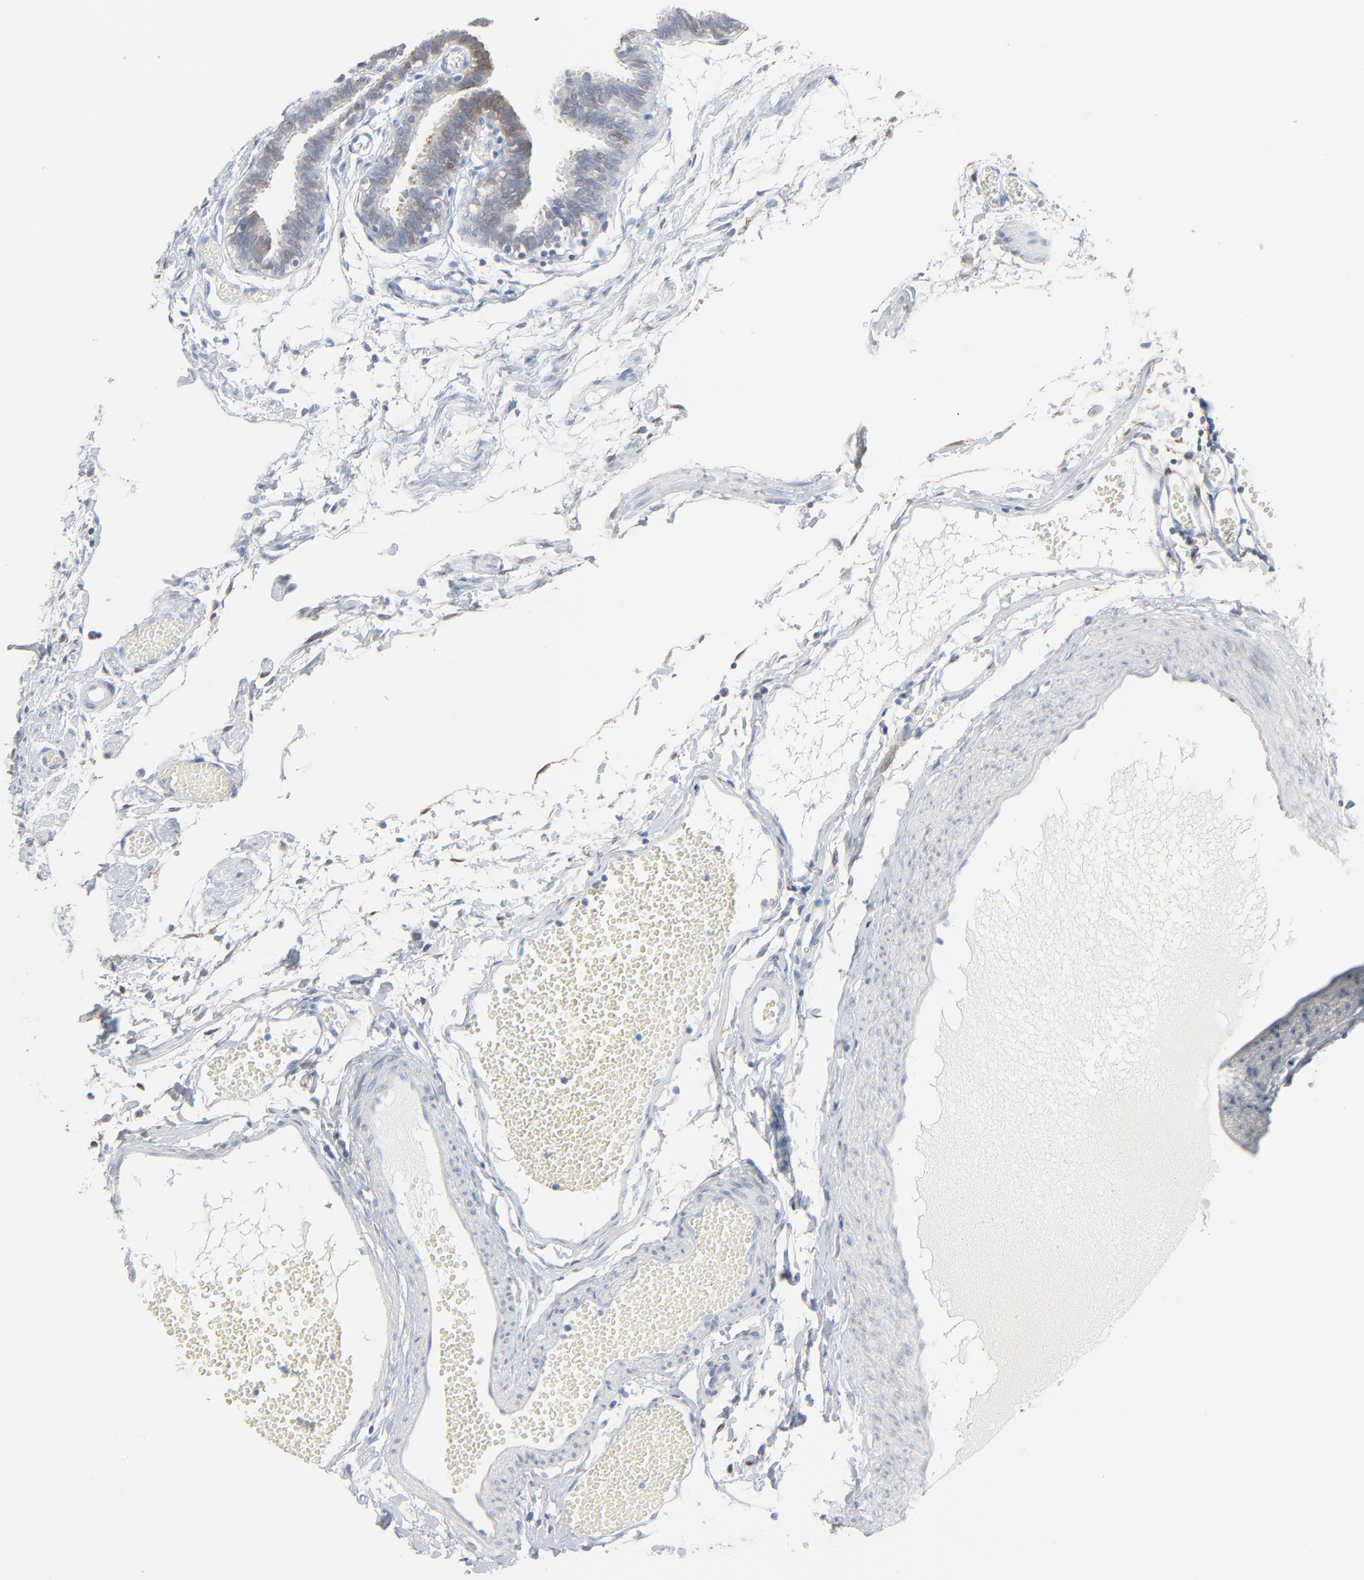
{"staining": {"intensity": "weak", "quantity": "25%-75%", "location": "cytoplasmic/membranous"}, "tissue": "fallopian tube", "cell_type": "Glandular cells", "image_type": "normal", "snomed": [{"axis": "morphology", "description": "Normal tissue, NOS"}, {"axis": "topography", "description": "Fallopian tube"}], "caption": "Brown immunohistochemical staining in benign fallopian tube shows weak cytoplasmic/membranous expression in approximately 25%-75% of glandular cells. (DAB = brown stain, brightfield microscopy at high magnification).", "gene": "PHGDH", "patient": {"sex": "female", "age": 29}}